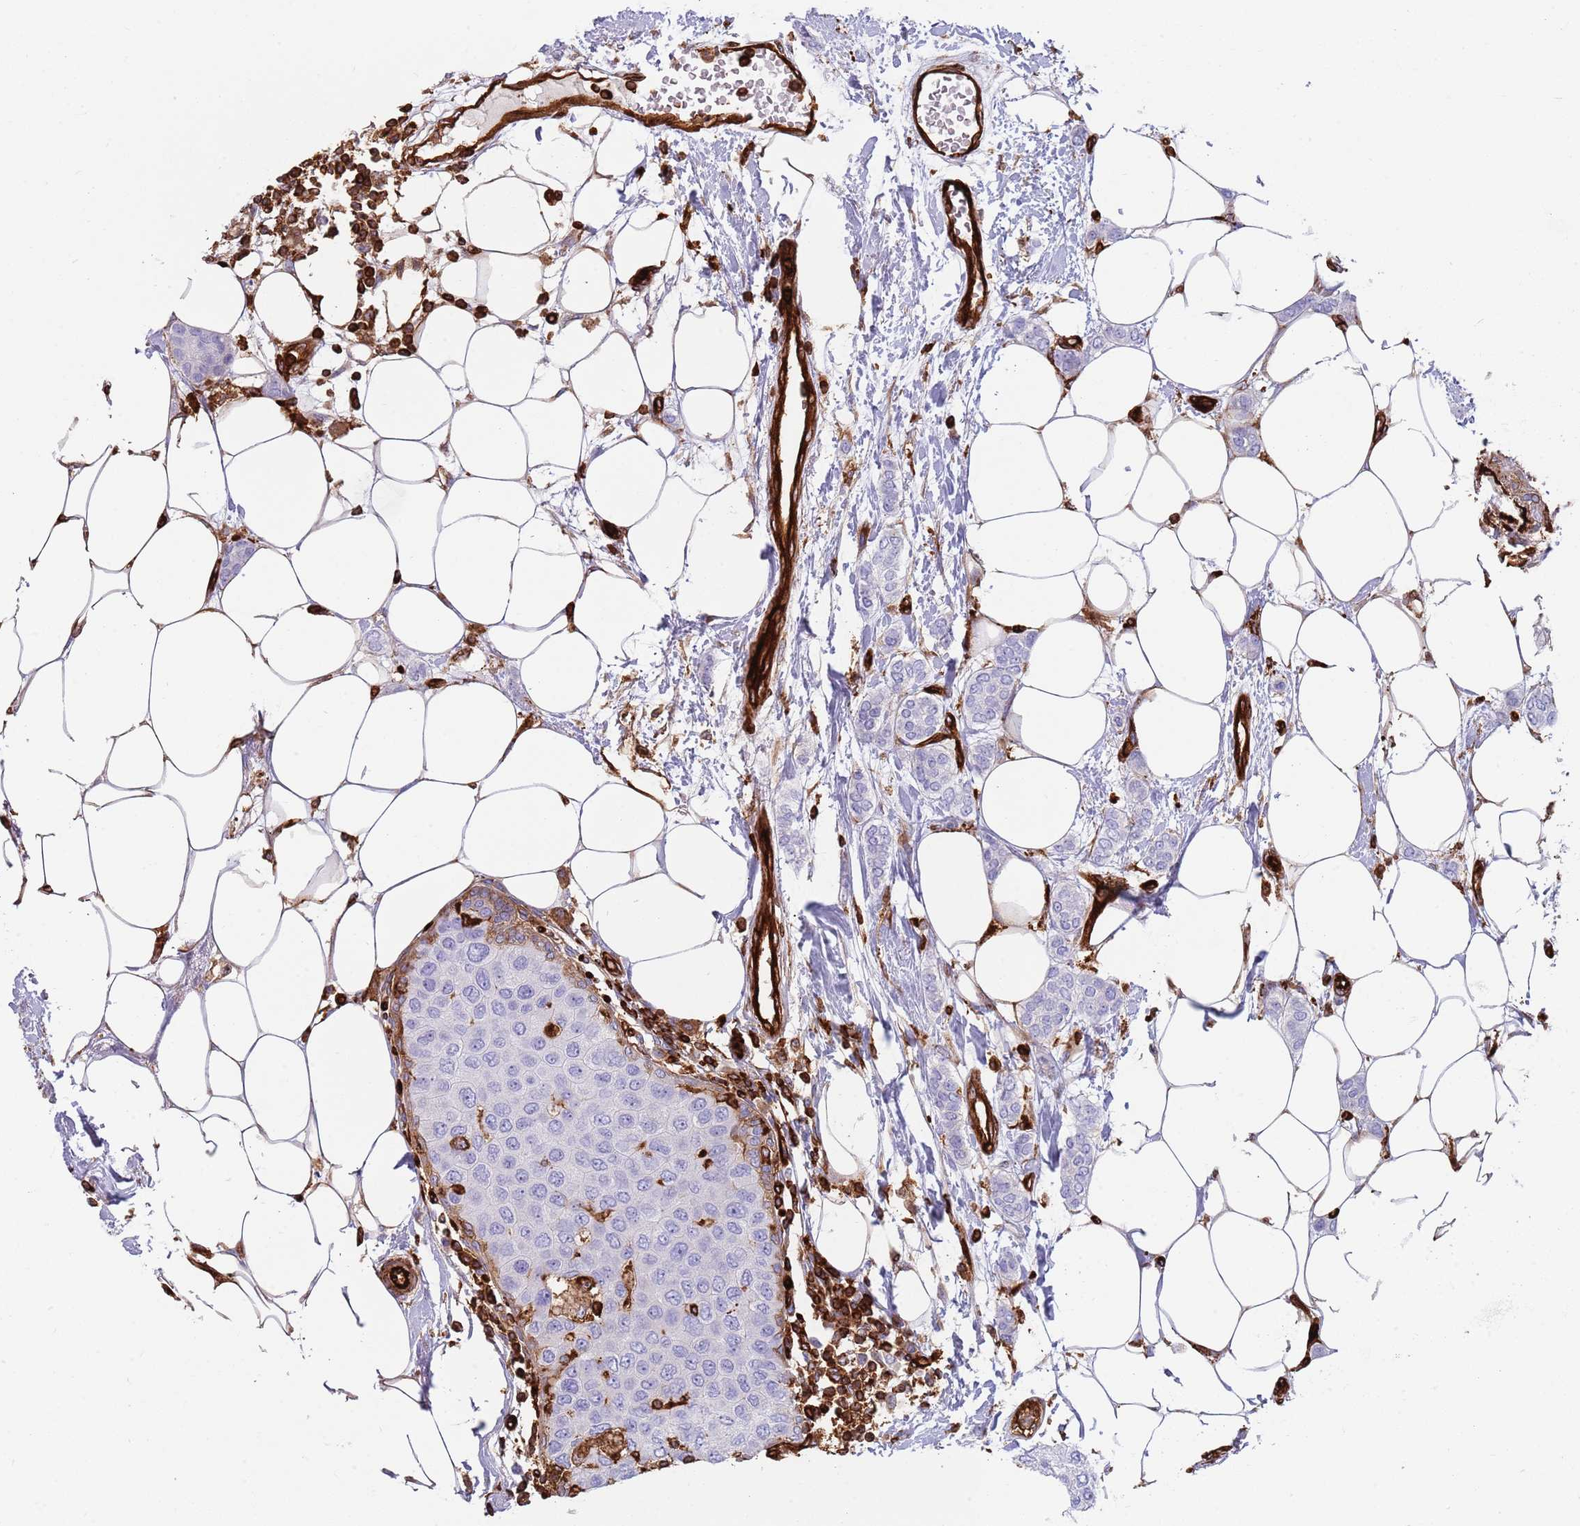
{"staining": {"intensity": "negative", "quantity": "none", "location": "none"}, "tissue": "breast cancer", "cell_type": "Tumor cells", "image_type": "cancer", "snomed": [{"axis": "morphology", "description": "Duct carcinoma"}, {"axis": "topography", "description": "Breast"}], "caption": "Tumor cells are negative for brown protein staining in breast cancer. Brightfield microscopy of immunohistochemistry stained with DAB (brown) and hematoxylin (blue), captured at high magnification.", "gene": "KBTBD7", "patient": {"sex": "female", "age": 72}}